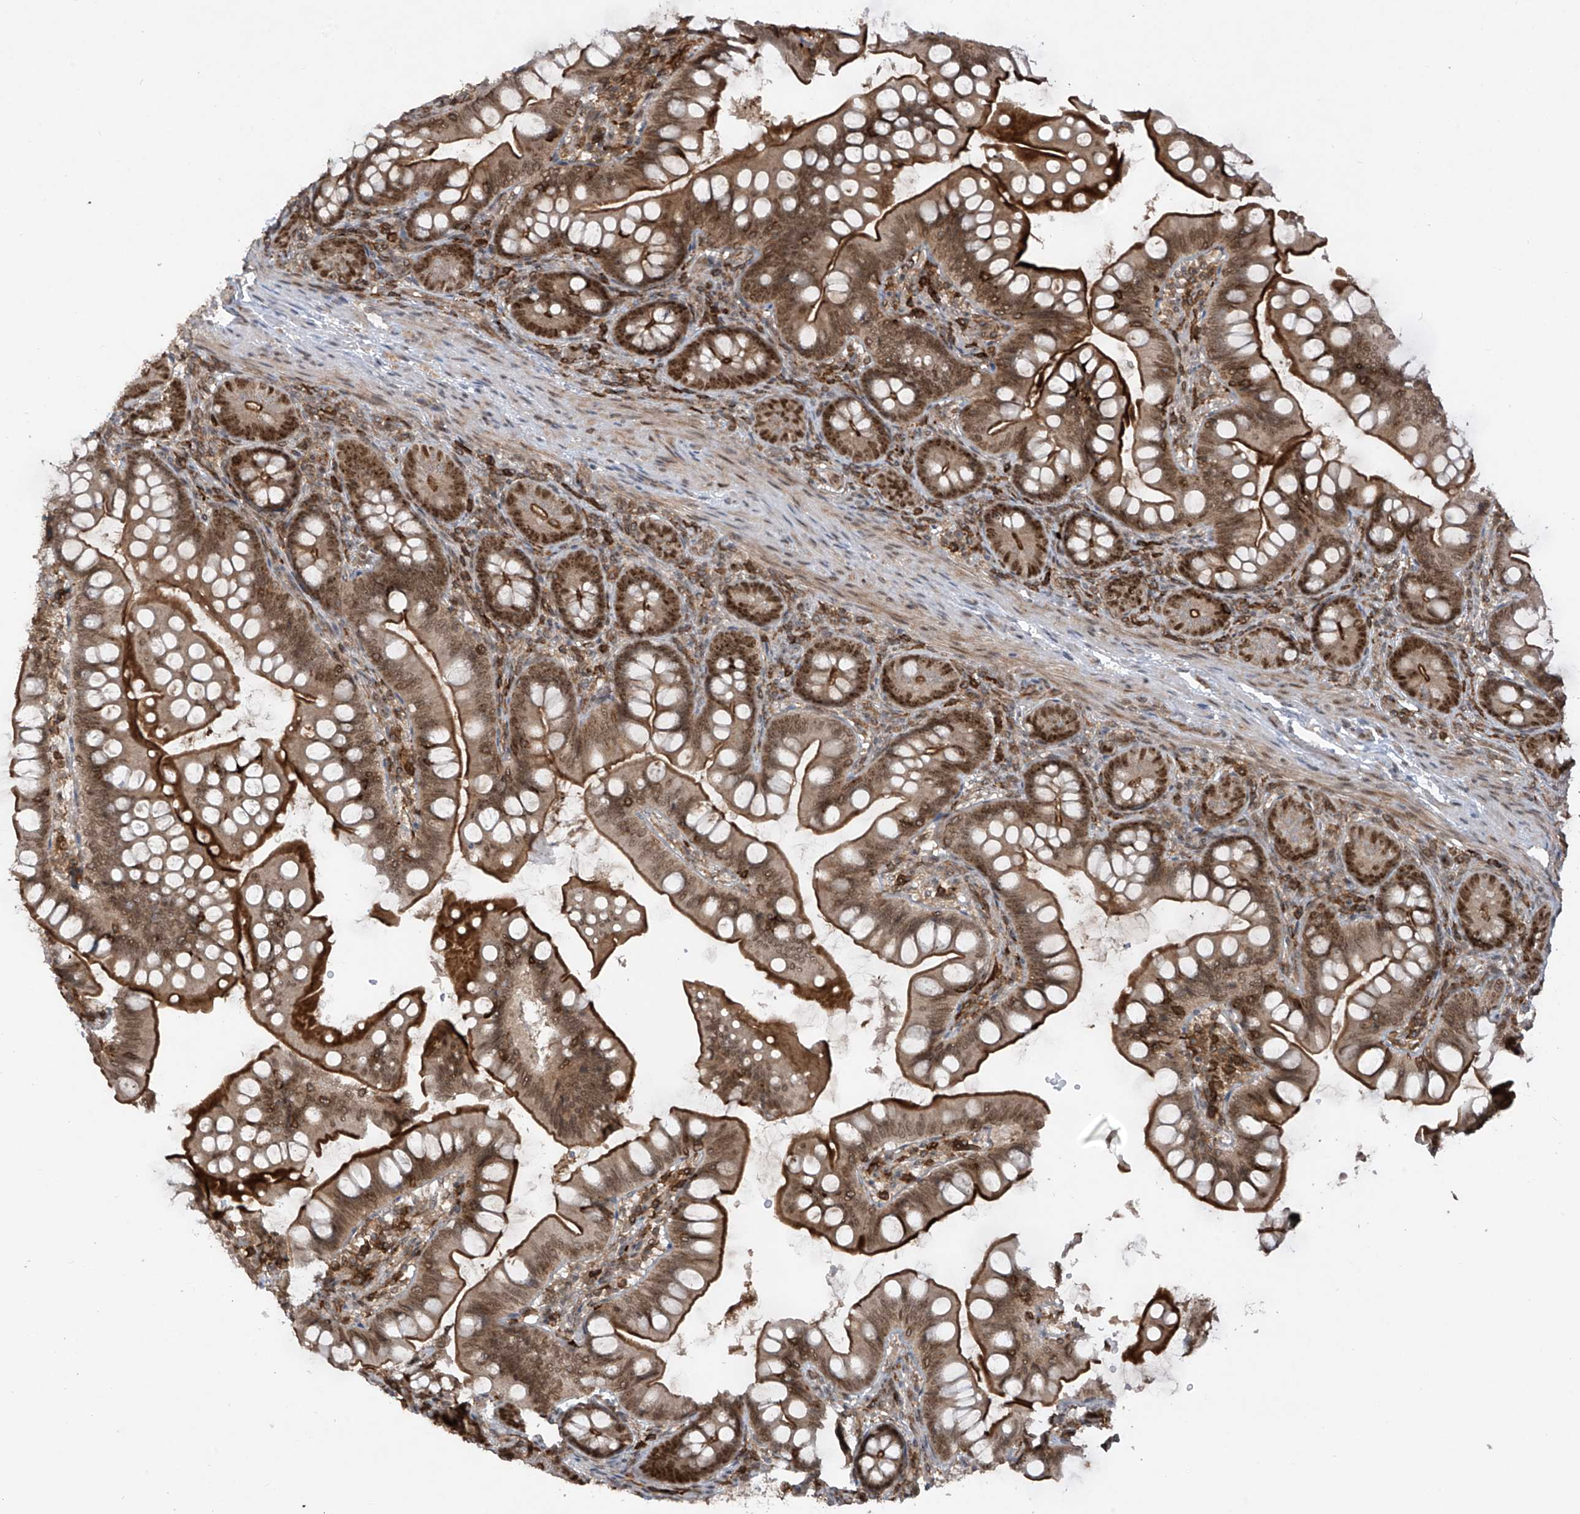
{"staining": {"intensity": "moderate", "quantity": ">75%", "location": "cytoplasmic/membranous,nuclear"}, "tissue": "small intestine", "cell_type": "Glandular cells", "image_type": "normal", "snomed": [{"axis": "morphology", "description": "Normal tissue, NOS"}, {"axis": "topography", "description": "Small intestine"}], "caption": "Normal small intestine shows moderate cytoplasmic/membranous,nuclear staining in about >75% of glandular cells, visualized by immunohistochemistry.", "gene": "REPIN1", "patient": {"sex": "male", "age": 7}}